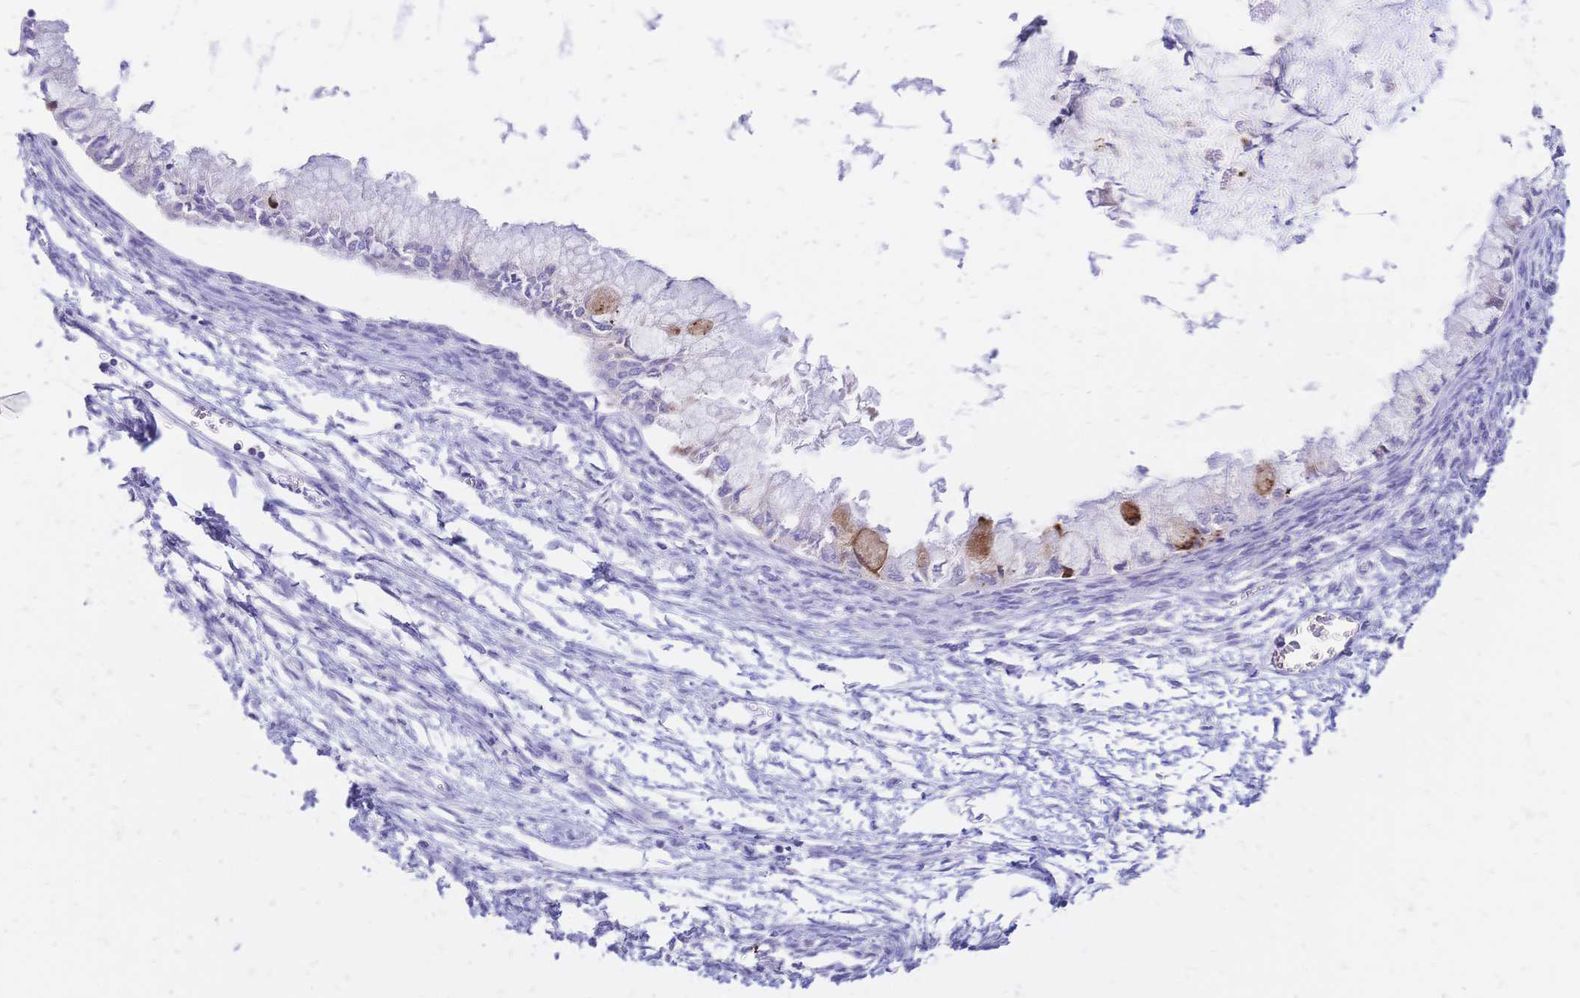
{"staining": {"intensity": "moderate", "quantity": "<25%", "location": "cytoplasmic/membranous"}, "tissue": "ovarian cancer", "cell_type": "Tumor cells", "image_type": "cancer", "snomed": [{"axis": "morphology", "description": "Cystadenocarcinoma, mucinous, NOS"}, {"axis": "topography", "description": "Ovary"}], "caption": "Moderate cytoplasmic/membranous protein positivity is identified in about <25% of tumor cells in mucinous cystadenocarcinoma (ovarian).", "gene": "GRB7", "patient": {"sex": "female", "age": 34}}